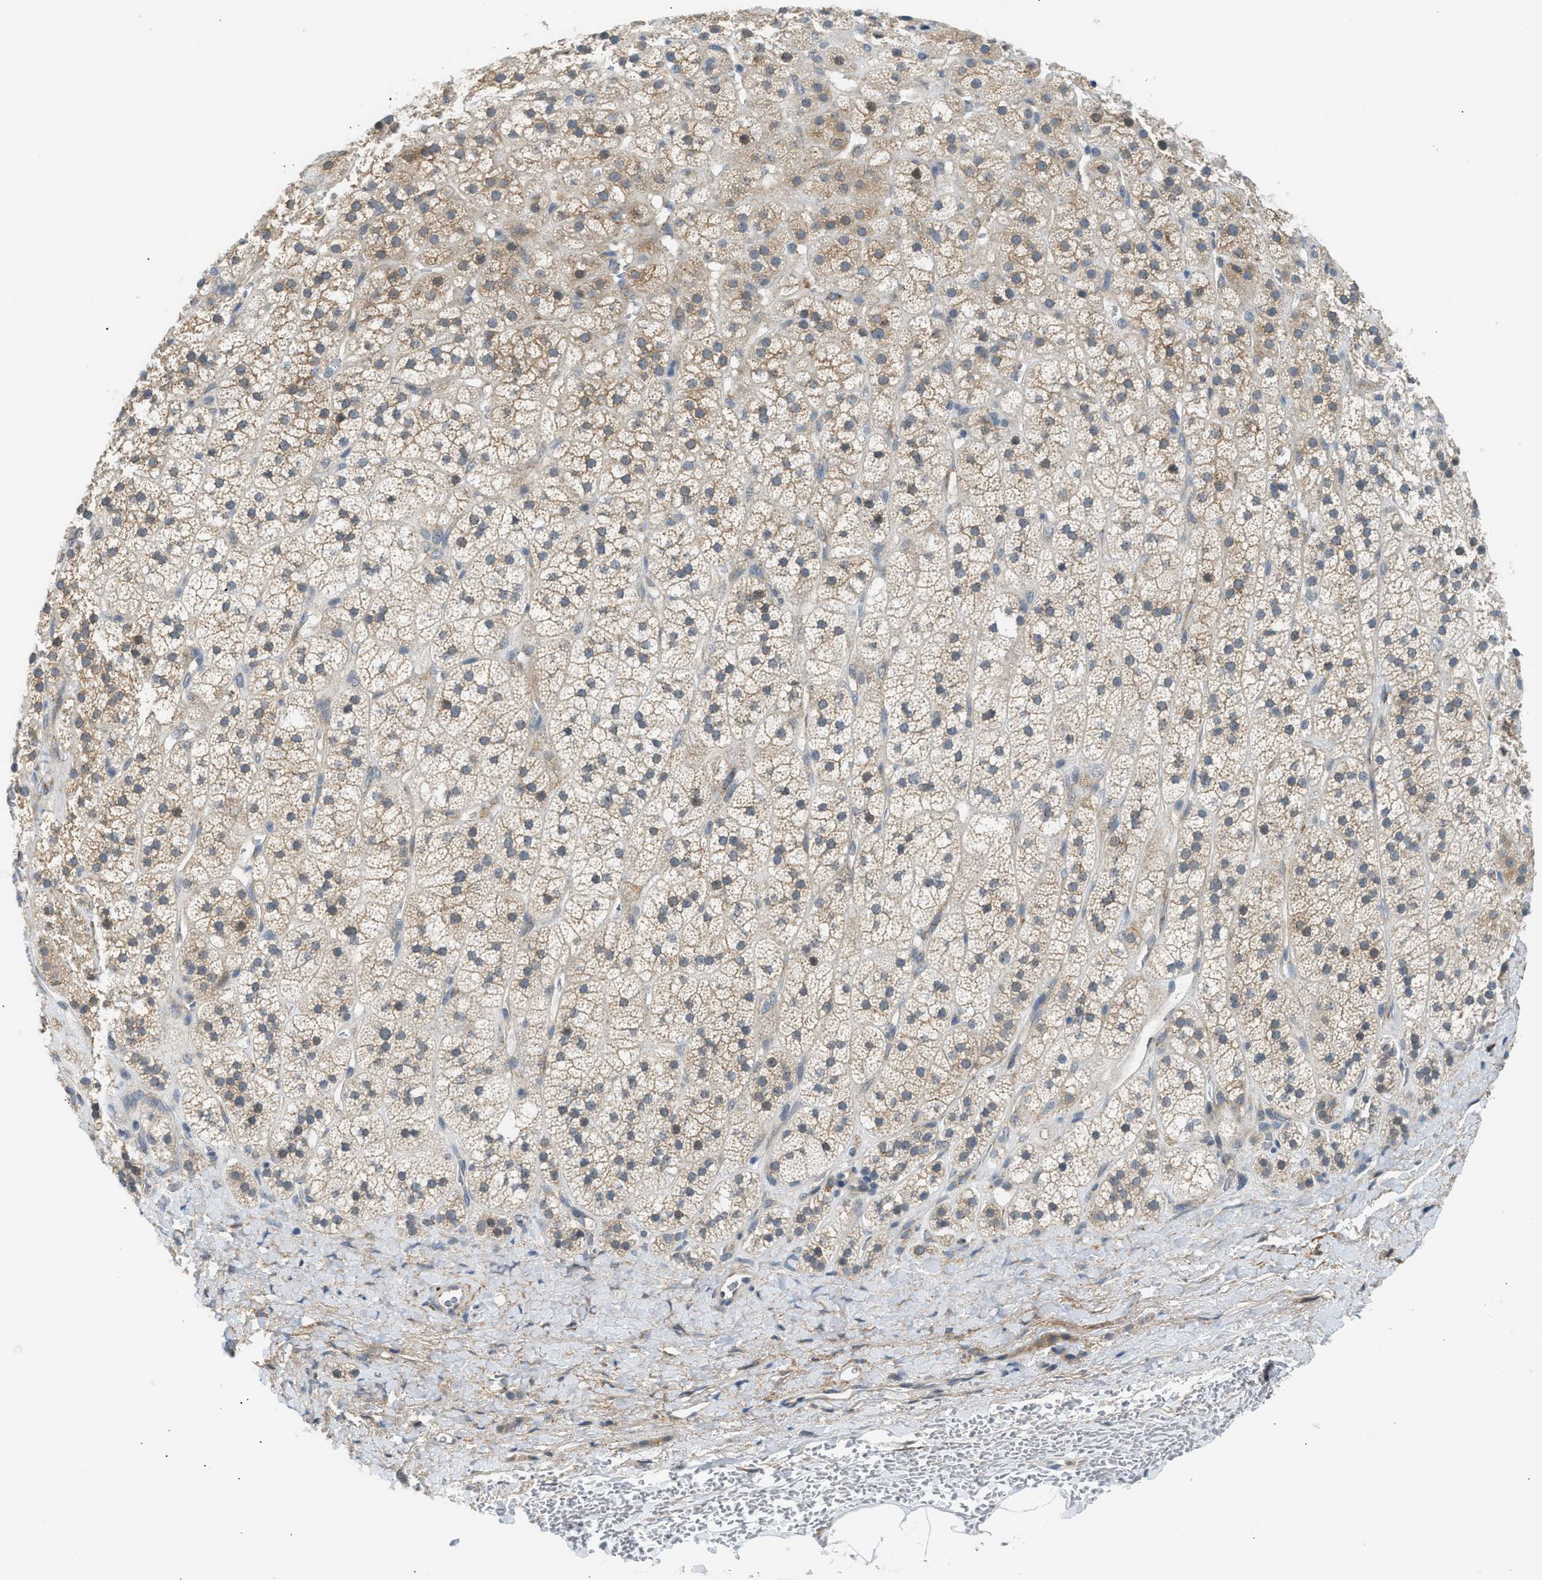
{"staining": {"intensity": "weak", "quantity": ">75%", "location": "cytoplasmic/membranous"}, "tissue": "adrenal gland", "cell_type": "Glandular cells", "image_type": "normal", "snomed": [{"axis": "morphology", "description": "Normal tissue, NOS"}, {"axis": "topography", "description": "Adrenal gland"}], "caption": "Unremarkable adrenal gland was stained to show a protein in brown. There is low levels of weak cytoplasmic/membranous positivity in about >75% of glandular cells. (DAB = brown stain, brightfield microscopy at high magnification).", "gene": "KCNC2", "patient": {"sex": "male", "age": 56}}